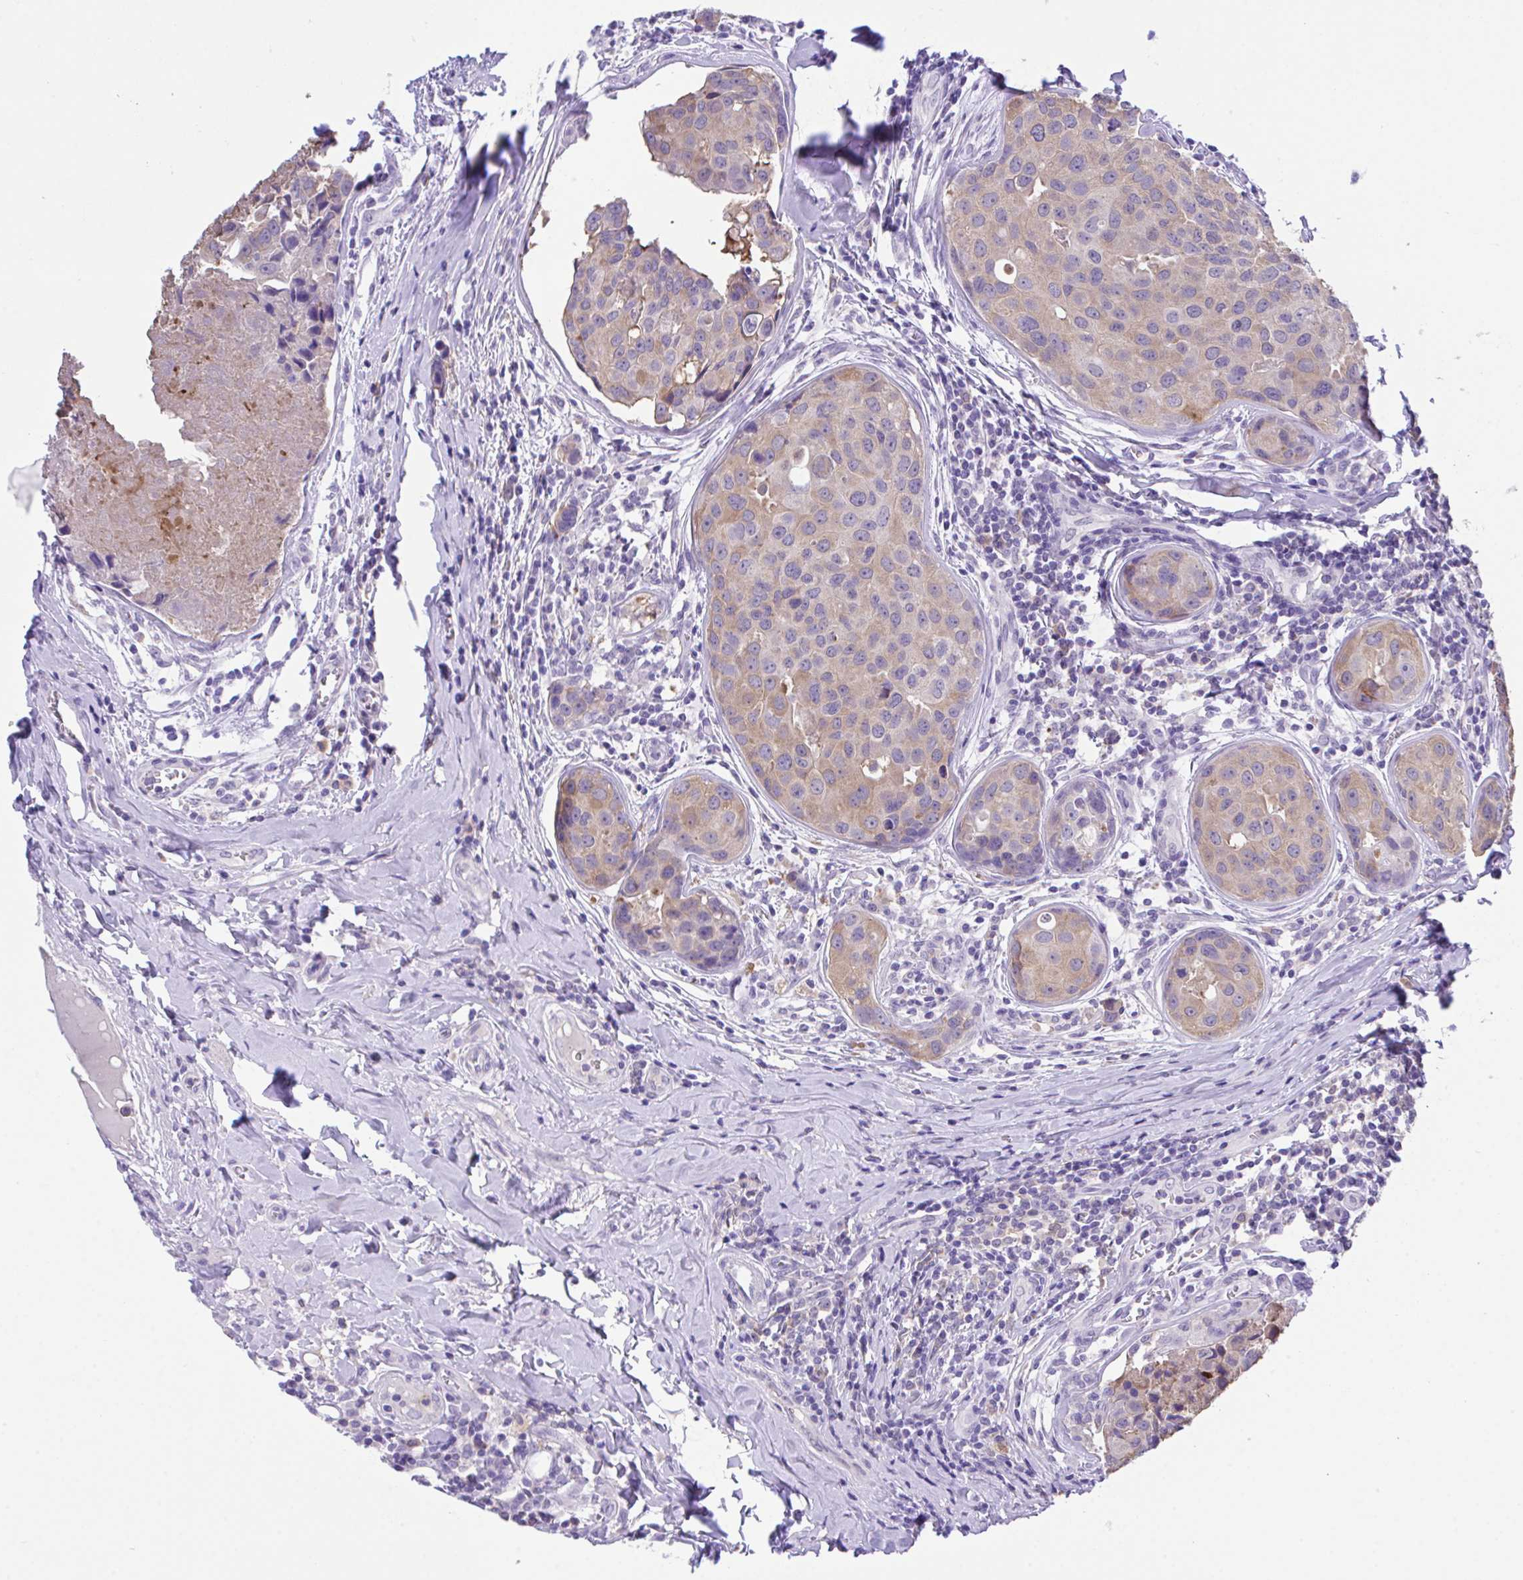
{"staining": {"intensity": "weak", "quantity": "25%-75%", "location": "cytoplasmic/membranous"}, "tissue": "breast cancer", "cell_type": "Tumor cells", "image_type": "cancer", "snomed": [{"axis": "morphology", "description": "Duct carcinoma"}, {"axis": "topography", "description": "Breast"}], "caption": "The micrograph demonstrates staining of invasive ductal carcinoma (breast), revealing weak cytoplasmic/membranous protein staining (brown color) within tumor cells. (brown staining indicates protein expression, while blue staining denotes nuclei).", "gene": "HOXB4", "patient": {"sex": "female", "age": 24}}